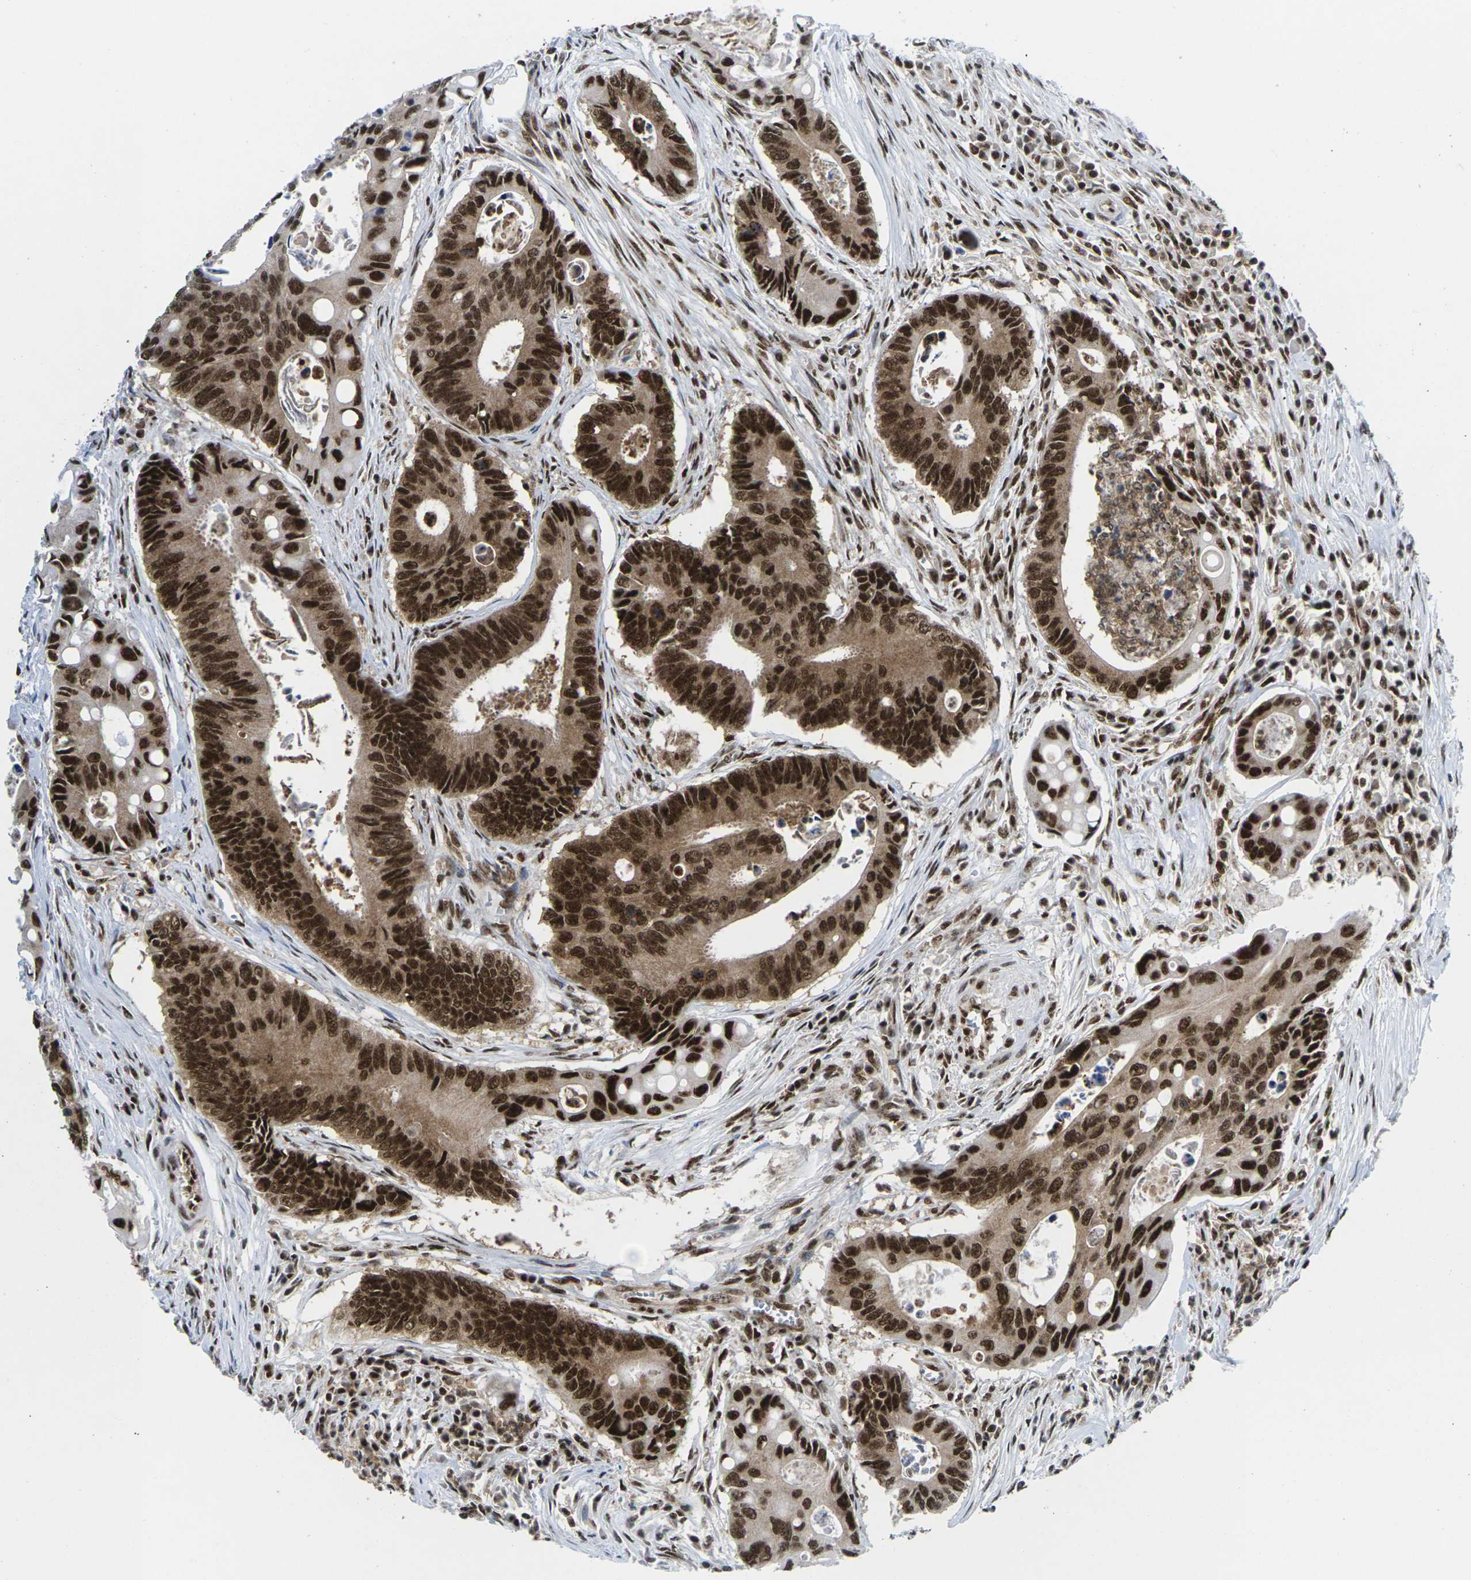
{"staining": {"intensity": "strong", "quantity": ">75%", "location": "cytoplasmic/membranous,nuclear"}, "tissue": "colorectal cancer", "cell_type": "Tumor cells", "image_type": "cancer", "snomed": [{"axis": "morphology", "description": "Inflammation, NOS"}, {"axis": "morphology", "description": "Adenocarcinoma, NOS"}, {"axis": "topography", "description": "Colon"}], "caption": "IHC (DAB (3,3'-diaminobenzidine)) staining of adenocarcinoma (colorectal) displays strong cytoplasmic/membranous and nuclear protein expression in about >75% of tumor cells. The protein is stained brown, and the nuclei are stained in blue (DAB IHC with brightfield microscopy, high magnification).", "gene": "MAGOH", "patient": {"sex": "male", "age": 72}}